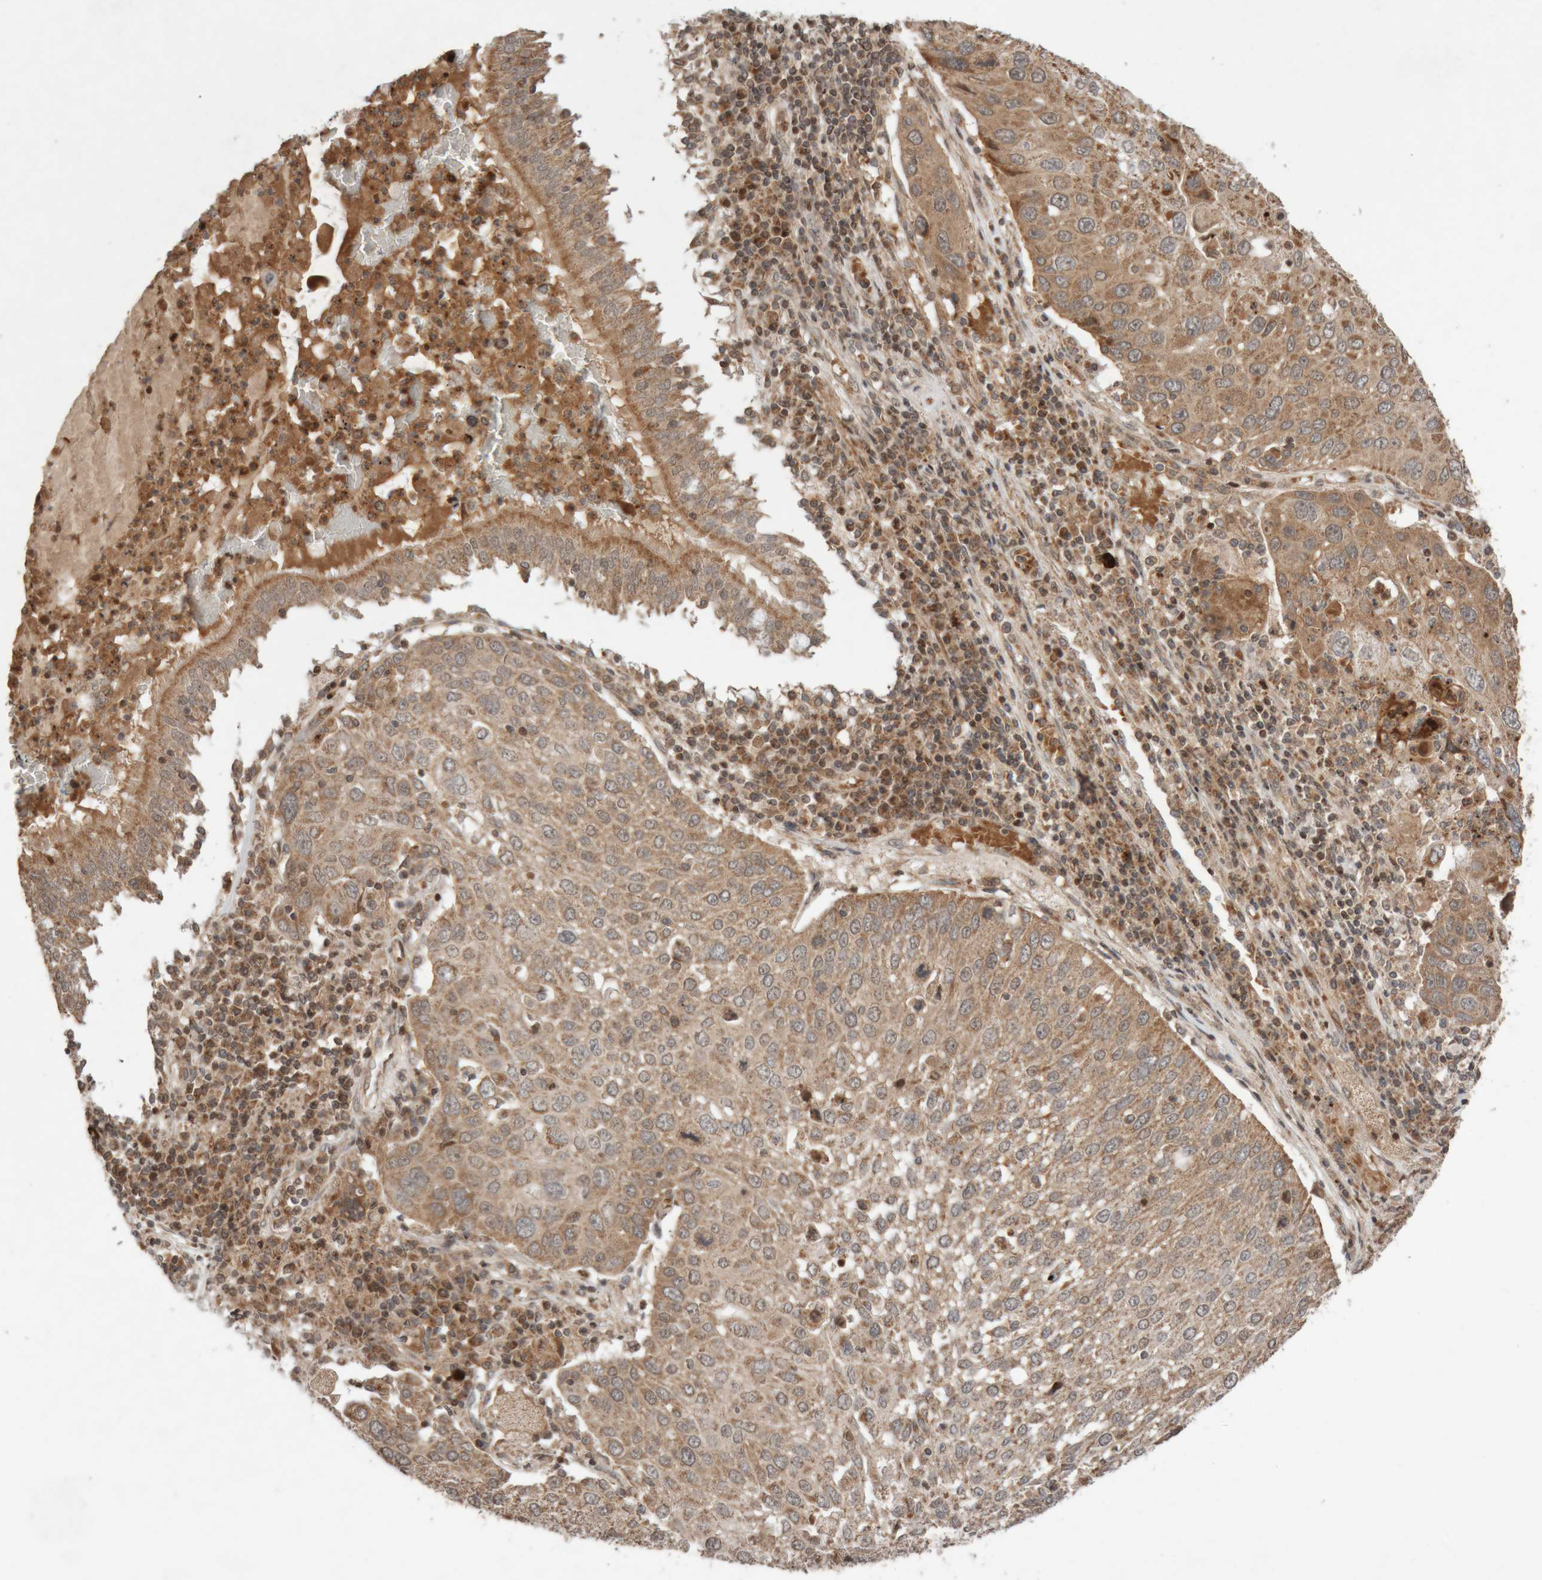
{"staining": {"intensity": "moderate", "quantity": ">75%", "location": "cytoplasmic/membranous"}, "tissue": "lung cancer", "cell_type": "Tumor cells", "image_type": "cancer", "snomed": [{"axis": "morphology", "description": "Squamous cell carcinoma, NOS"}, {"axis": "topography", "description": "Lung"}], "caption": "Protein expression analysis of human lung cancer reveals moderate cytoplasmic/membranous expression in approximately >75% of tumor cells. The staining was performed using DAB to visualize the protein expression in brown, while the nuclei were stained in blue with hematoxylin (Magnification: 20x).", "gene": "KIF21B", "patient": {"sex": "male", "age": 65}}